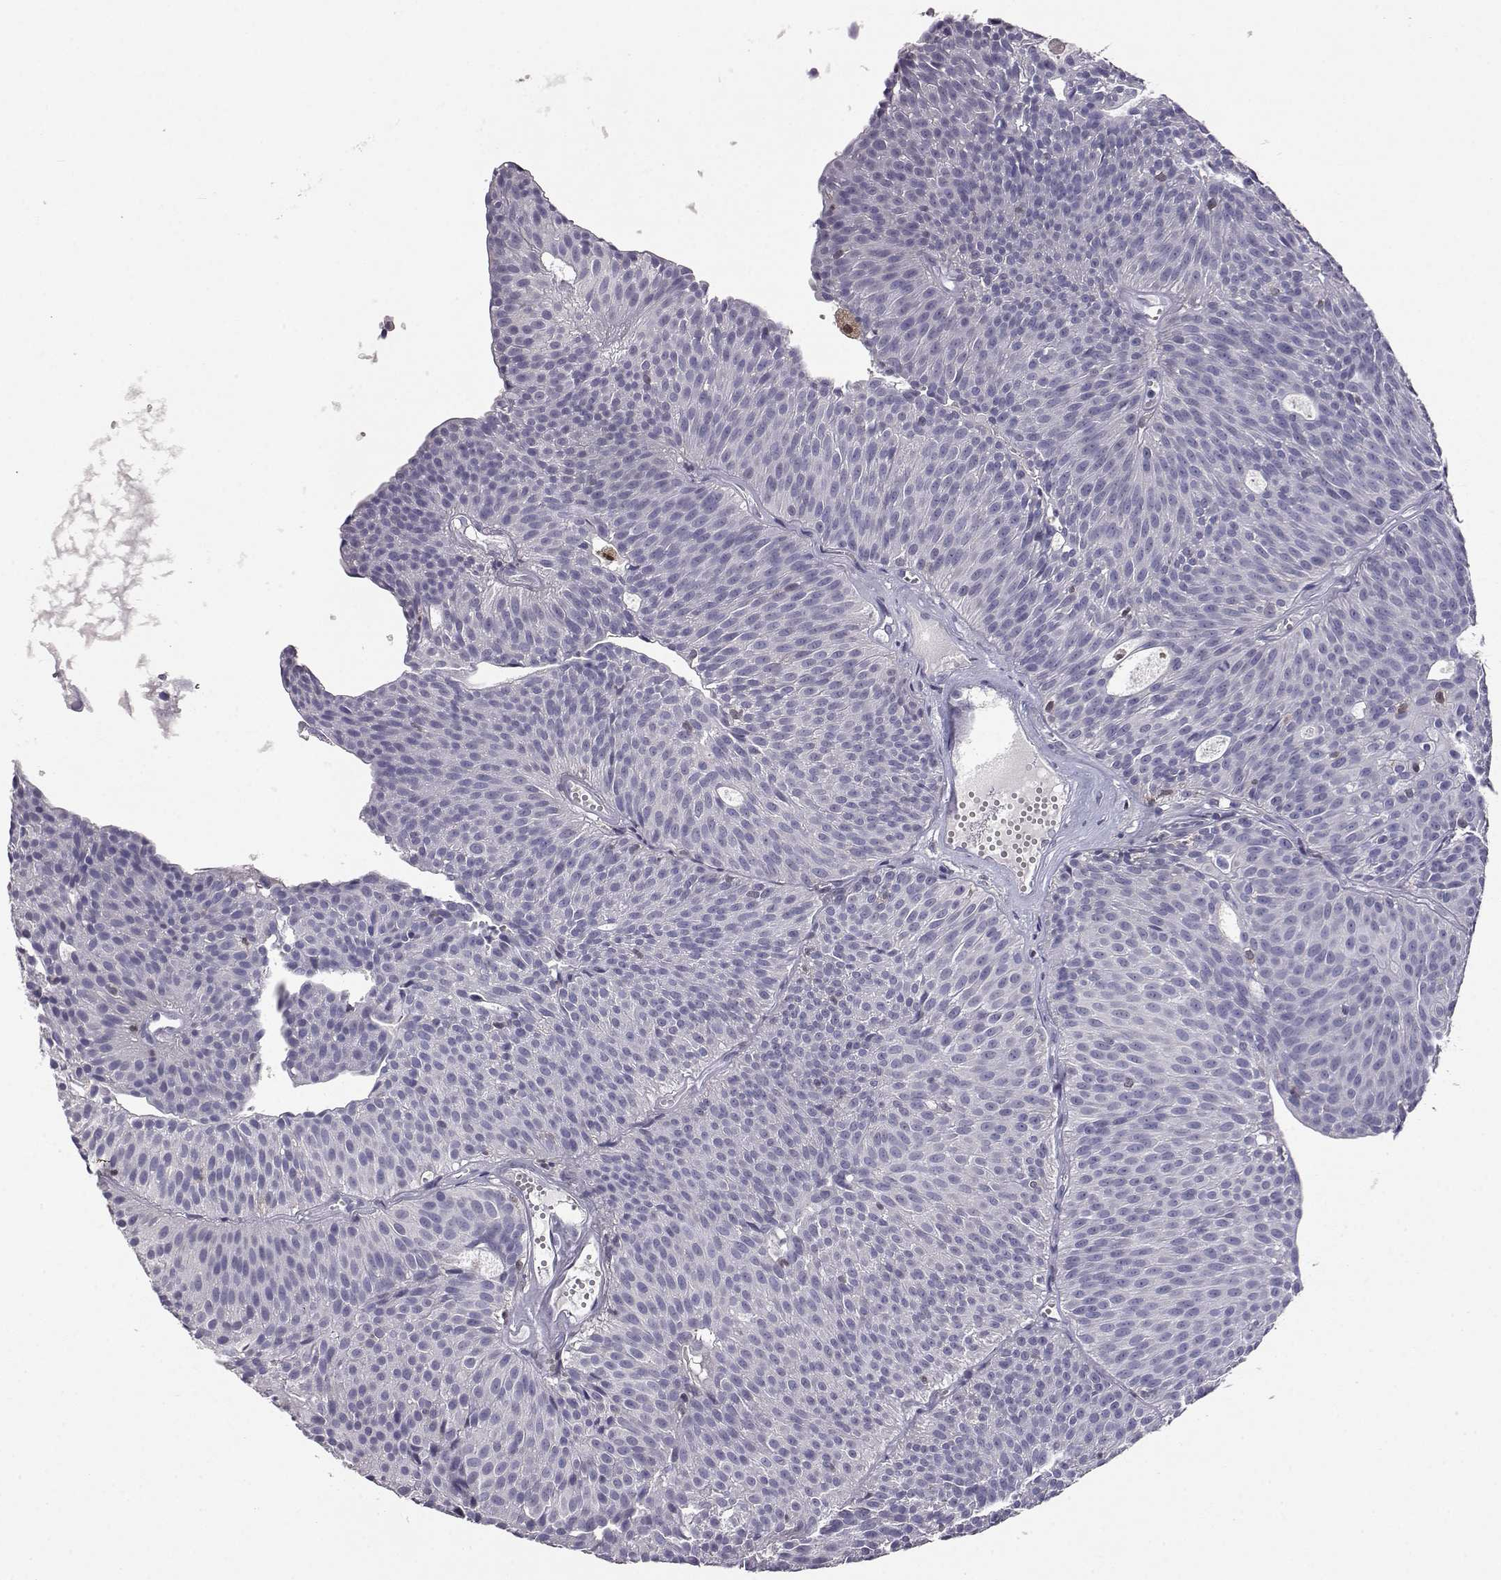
{"staining": {"intensity": "negative", "quantity": "none", "location": "none"}, "tissue": "urothelial cancer", "cell_type": "Tumor cells", "image_type": "cancer", "snomed": [{"axis": "morphology", "description": "Urothelial carcinoma, Low grade"}, {"axis": "topography", "description": "Urinary bladder"}], "caption": "Low-grade urothelial carcinoma stained for a protein using immunohistochemistry exhibits no expression tumor cells.", "gene": "AKR1B1", "patient": {"sex": "male", "age": 63}}